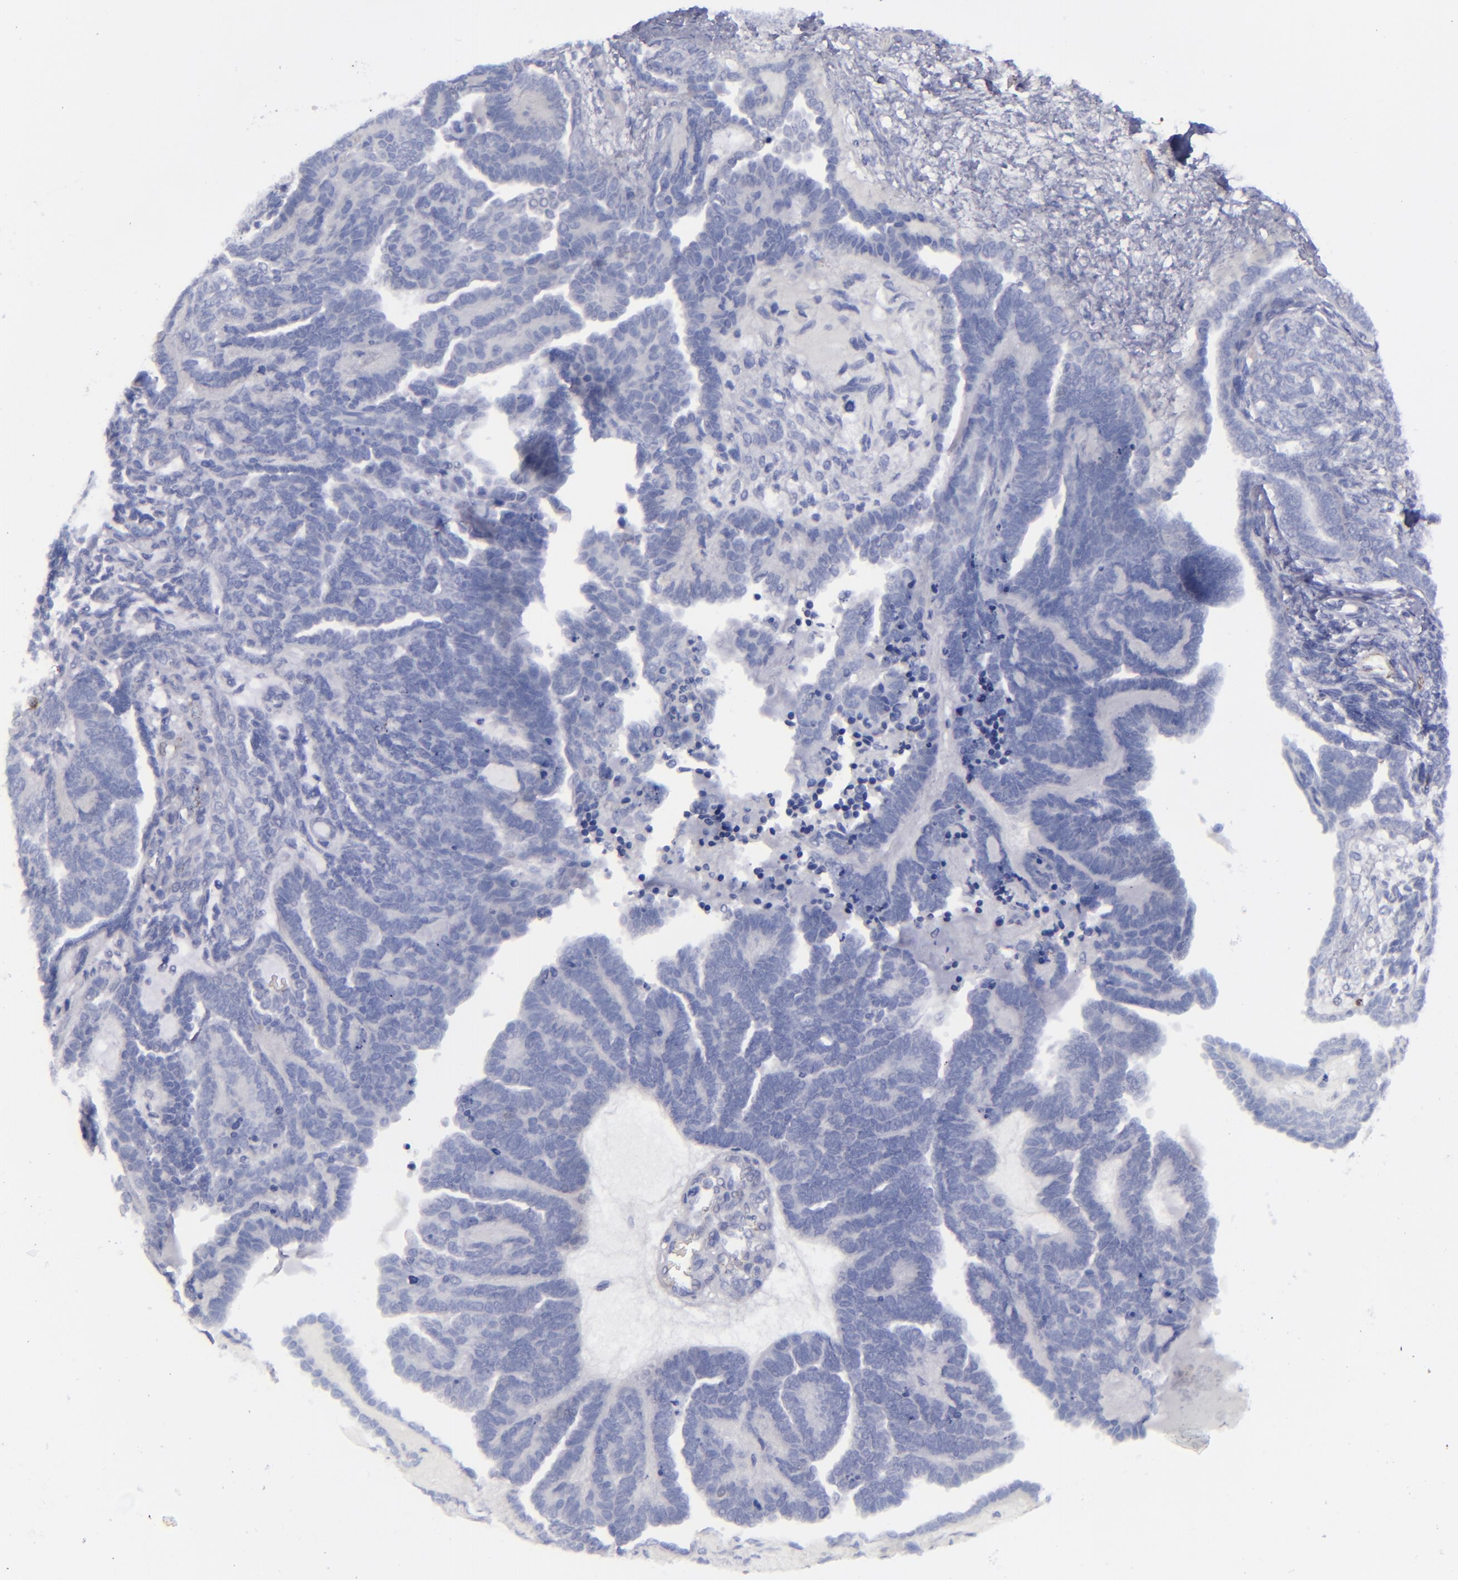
{"staining": {"intensity": "negative", "quantity": "none", "location": "none"}, "tissue": "endometrial cancer", "cell_type": "Tumor cells", "image_type": "cancer", "snomed": [{"axis": "morphology", "description": "Neoplasm, malignant, NOS"}, {"axis": "topography", "description": "Endometrium"}], "caption": "Tumor cells are negative for brown protein staining in endometrial malignant neoplasm. The staining is performed using DAB brown chromogen with nuclei counter-stained in using hematoxylin.", "gene": "CD27", "patient": {"sex": "female", "age": 74}}